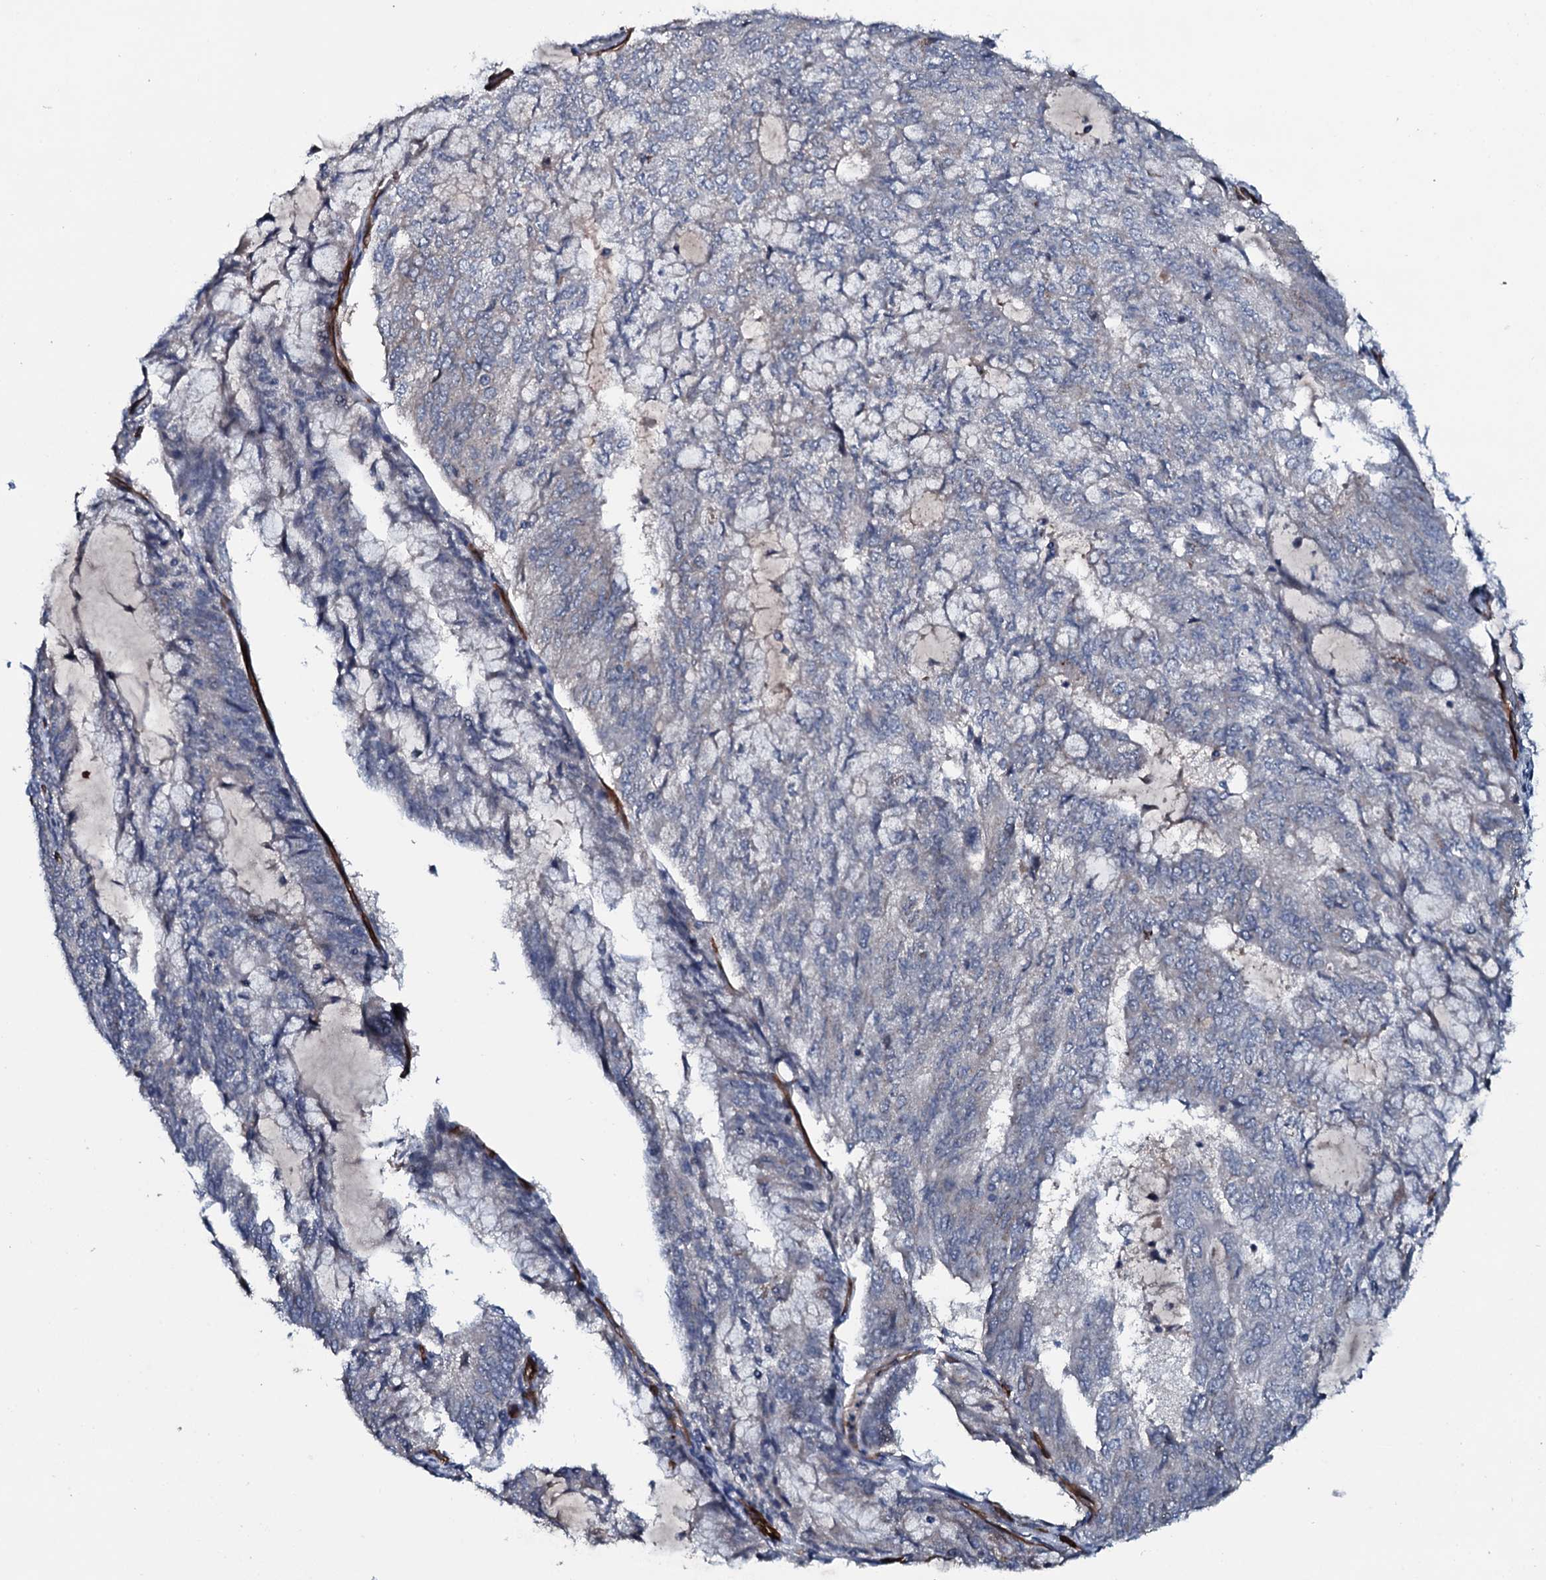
{"staining": {"intensity": "negative", "quantity": "none", "location": "none"}, "tissue": "endometrial cancer", "cell_type": "Tumor cells", "image_type": "cancer", "snomed": [{"axis": "morphology", "description": "Adenocarcinoma, NOS"}, {"axis": "topography", "description": "Endometrium"}], "caption": "There is no significant staining in tumor cells of endometrial adenocarcinoma.", "gene": "CLEC14A", "patient": {"sex": "female", "age": 81}}